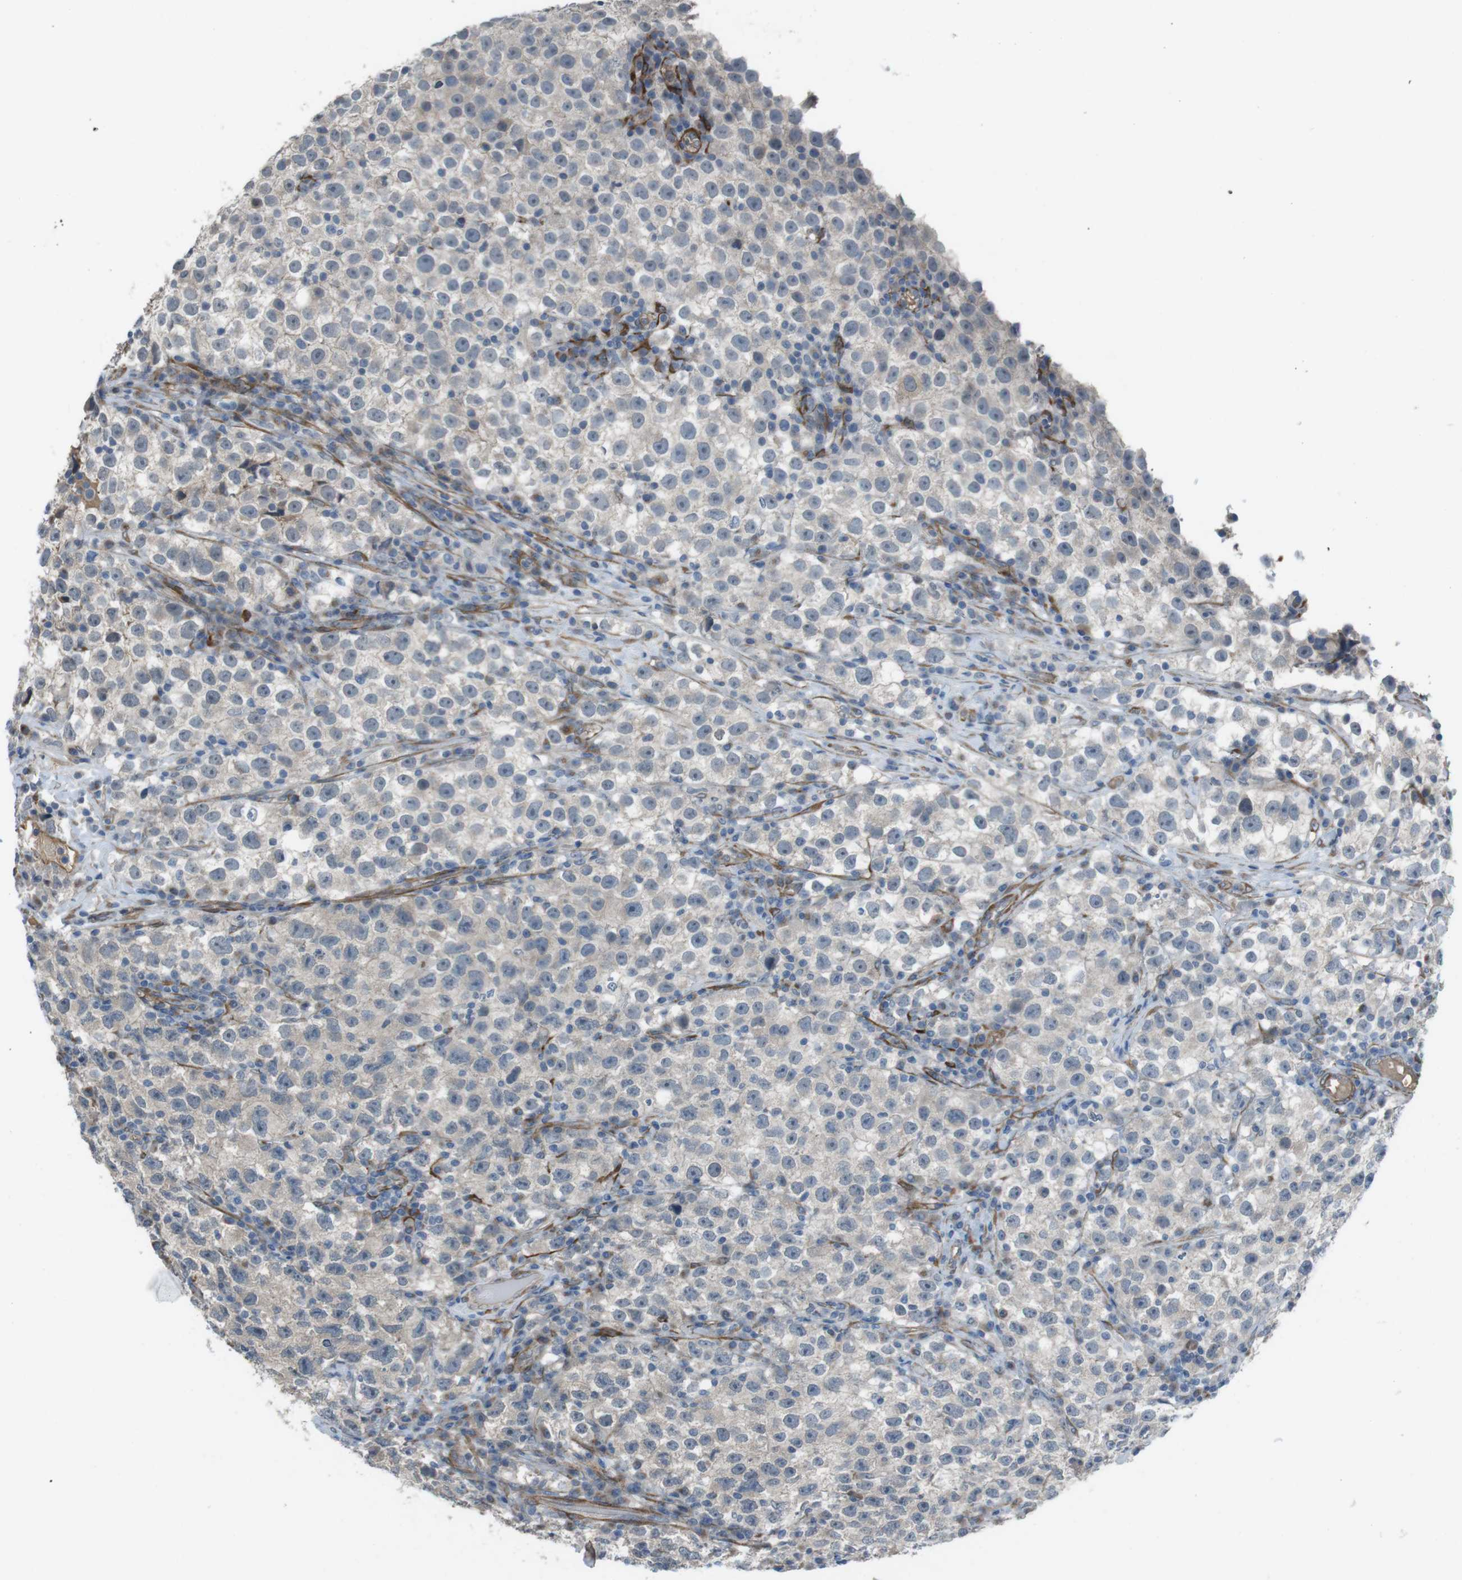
{"staining": {"intensity": "weak", "quantity": "<25%", "location": "cytoplasmic/membranous"}, "tissue": "testis cancer", "cell_type": "Tumor cells", "image_type": "cancer", "snomed": [{"axis": "morphology", "description": "Seminoma, NOS"}, {"axis": "topography", "description": "Testis"}], "caption": "Immunohistochemistry (IHC) image of neoplastic tissue: human testis cancer stained with DAB (3,3'-diaminobenzidine) reveals no significant protein positivity in tumor cells. (DAB immunohistochemistry (IHC) with hematoxylin counter stain).", "gene": "ANK2", "patient": {"sex": "male", "age": 22}}